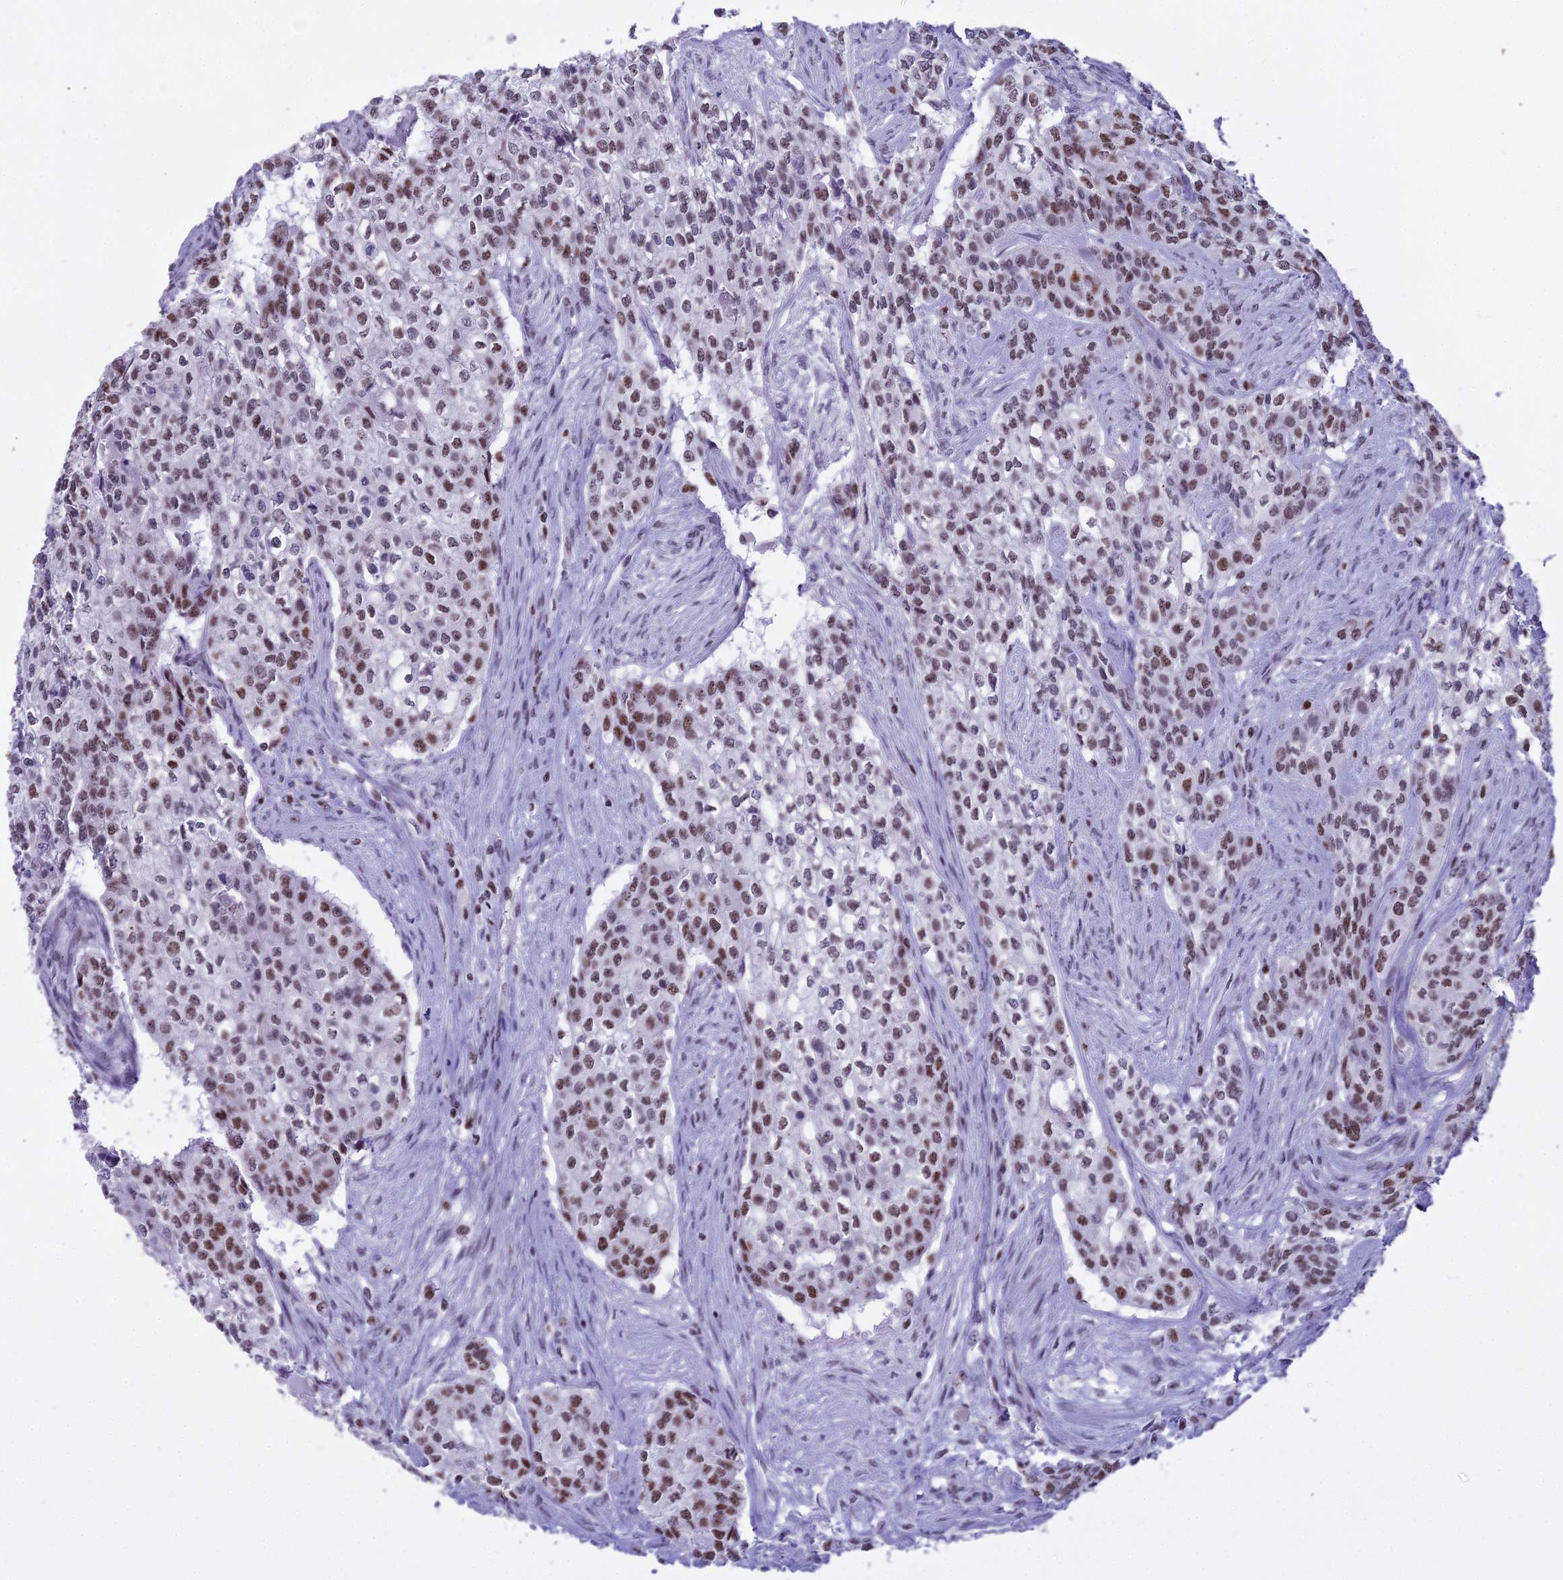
{"staining": {"intensity": "moderate", "quantity": "25%-75%", "location": "nuclear"}, "tissue": "head and neck cancer", "cell_type": "Tumor cells", "image_type": "cancer", "snomed": [{"axis": "morphology", "description": "Adenocarcinoma, NOS"}, {"axis": "topography", "description": "Head-Neck"}], "caption": "The micrograph exhibits a brown stain indicating the presence of a protein in the nuclear of tumor cells in head and neck cancer.", "gene": "PARP1", "patient": {"sex": "male", "age": 81}}